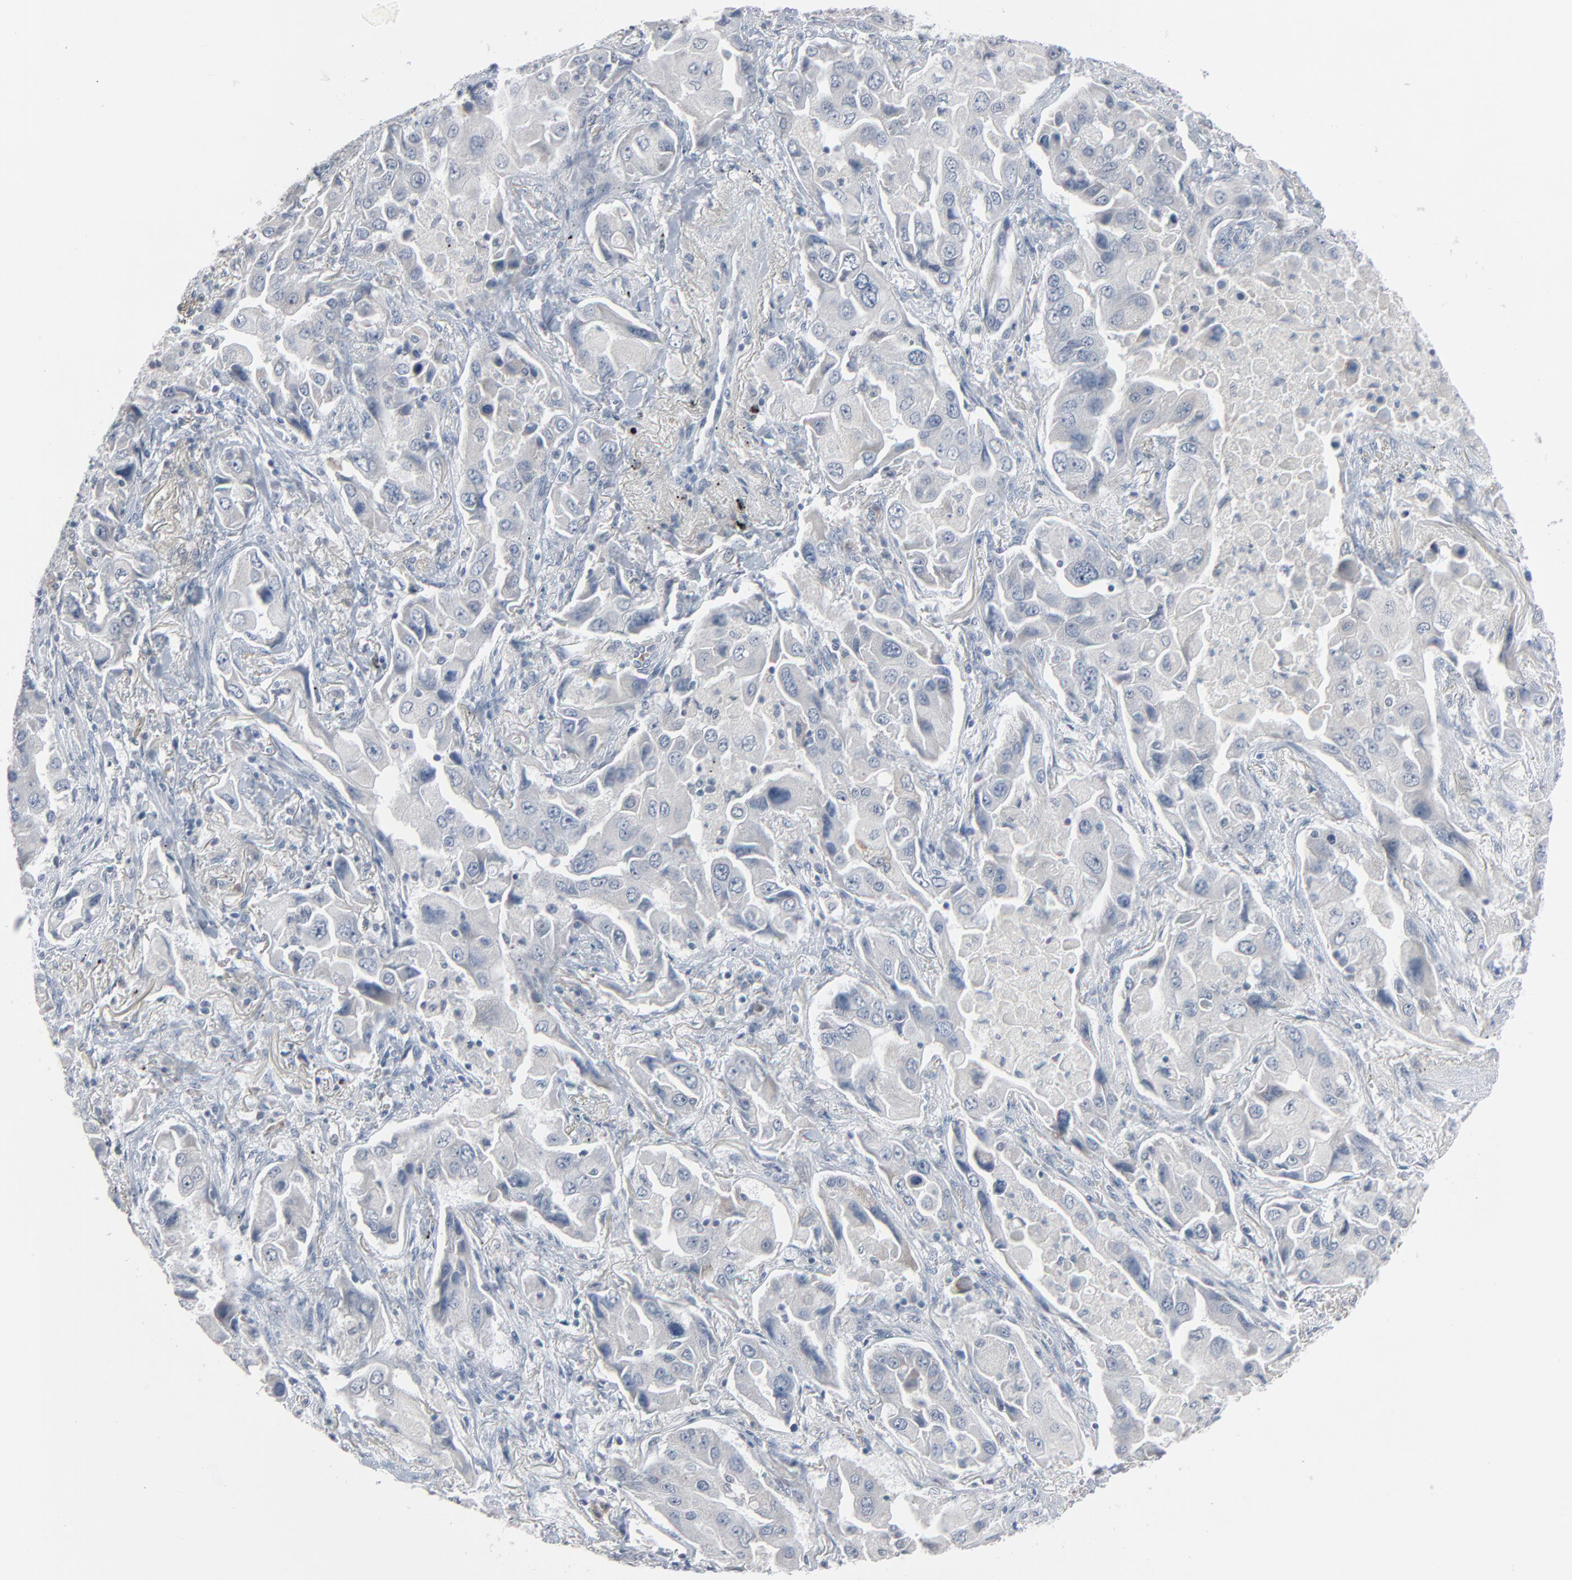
{"staining": {"intensity": "negative", "quantity": "none", "location": "none"}, "tissue": "lung cancer", "cell_type": "Tumor cells", "image_type": "cancer", "snomed": [{"axis": "morphology", "description": "Adenocarcinoma, NOS"}, {"axis": "topography", "description": "Lung"}], "caption": "Immunohistochemistry (IHC) of human lung cancer demonstrates no expression in tumor cells.", "gene": "SAGE1", "patient": {"sex": "female", "age": 65}}